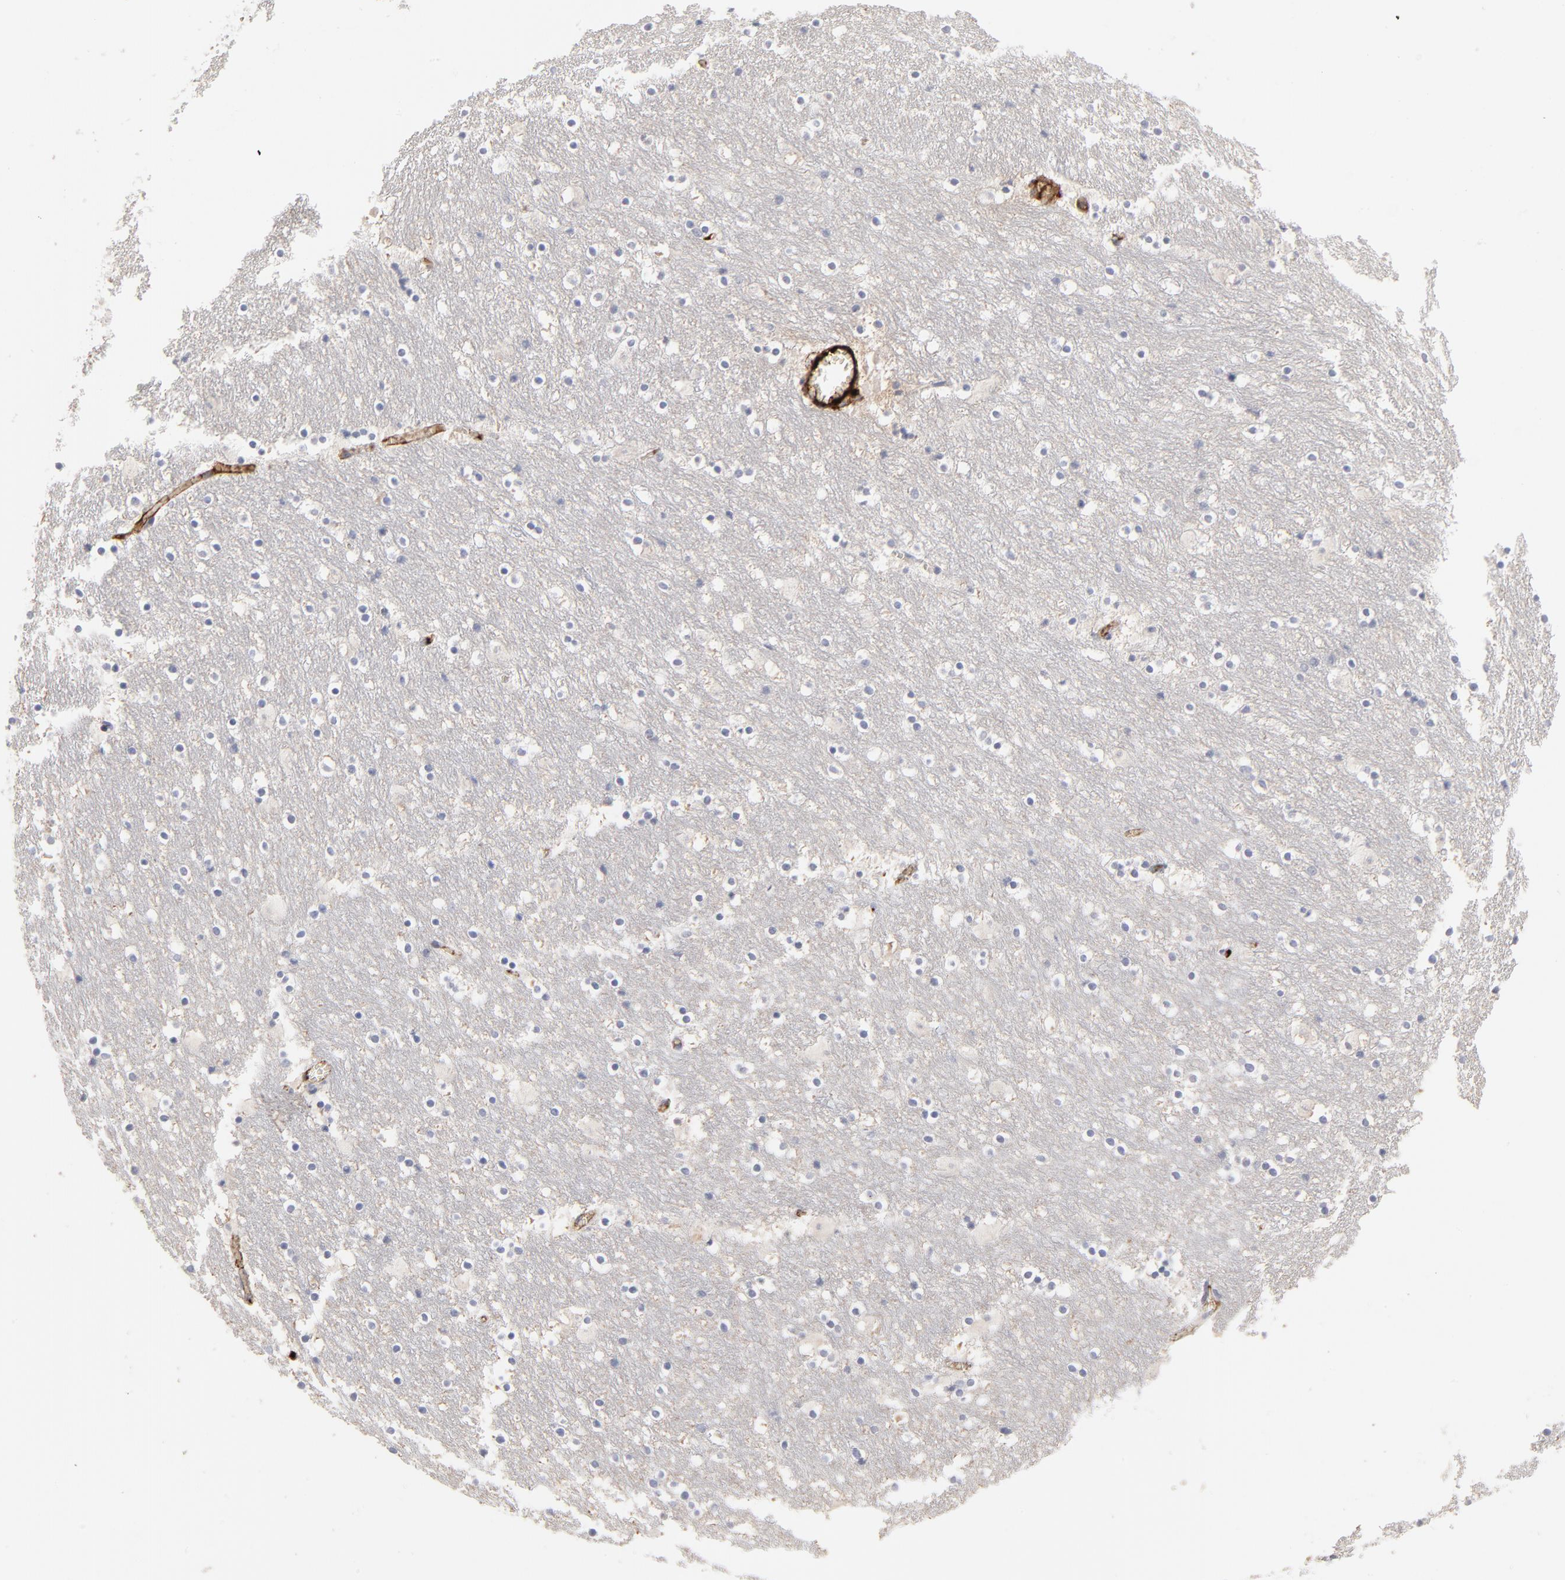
{"staining": {"intensity": "negative", "quantity": "none", "location": "none"}, "tissue": "caudate", "cell_type": "Glial cells", "image_type": "normal", "snomed": [{"axis": "morphology", "description": "Normal tissue, NOS"}, {"axis": "topography", "description": "Lateral ventricle wall"}], "caption": "Immunohistochemistry (IHC) micrograph of unremarkable caudate: human caudate stained with DAB reveals no significant protein positivity in glial cells.", "gene": "CCR3", "patient": {"sex": "male", "age": 45}}